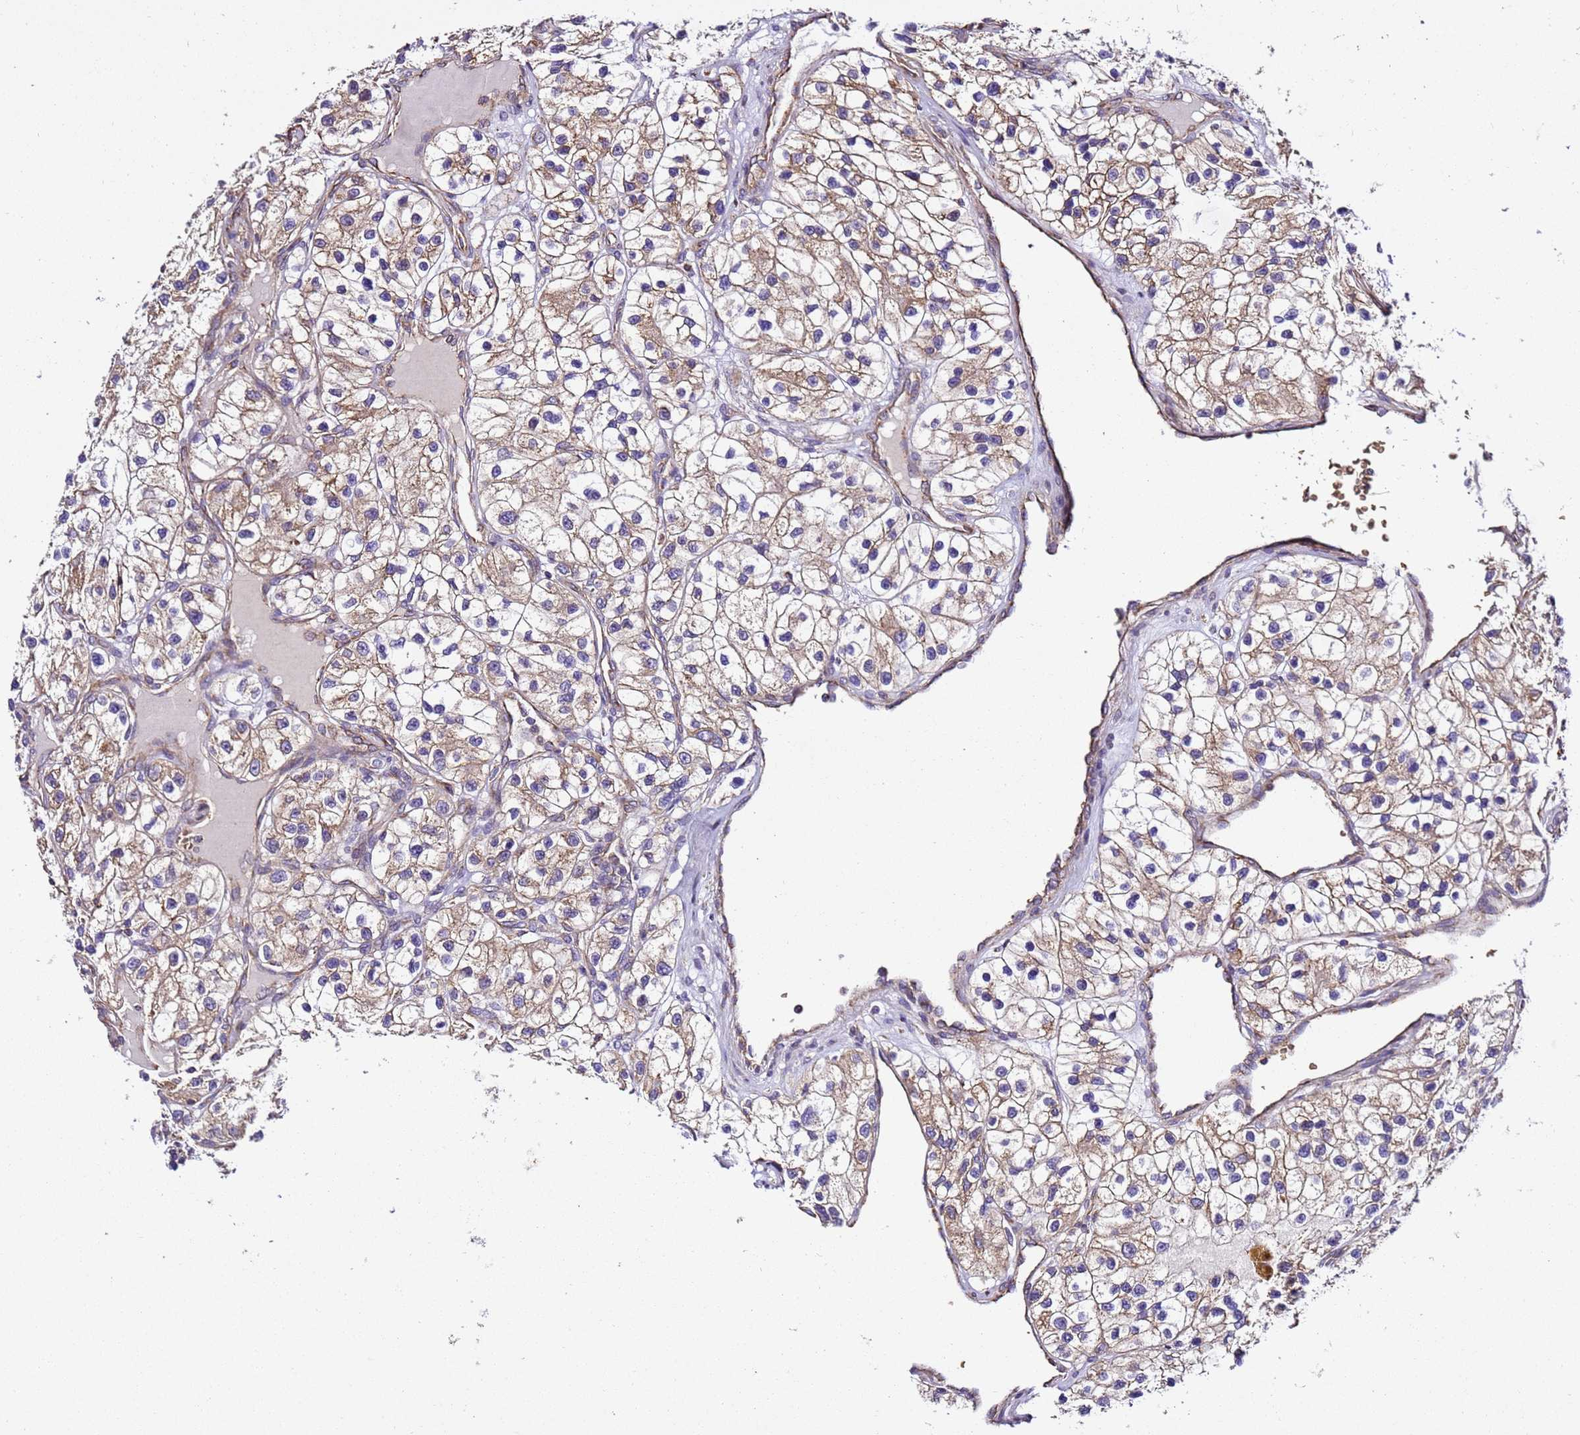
{"staining": {"intensity": "moderate", "quantity": "25%-75%", "location": "cytoplasmic/membranous"}, "tissue": "renal cancer", "cell_type": "Tumor cells", "image_type": "cancer", "snomed": [{"axis": "morphology", "description": "Adenocarcinoma, NOS"}, {"axis": "topography", "description": "Kidney"}], "caption": "Protein expression analysis of human renal adenocarcinoma reveals moderate cytoplasmic/membranous staining in approximately 25%-75% of tumor cells.", "gene": "LRRIQ1", "patient": {"sex": "female", "age": 57}}